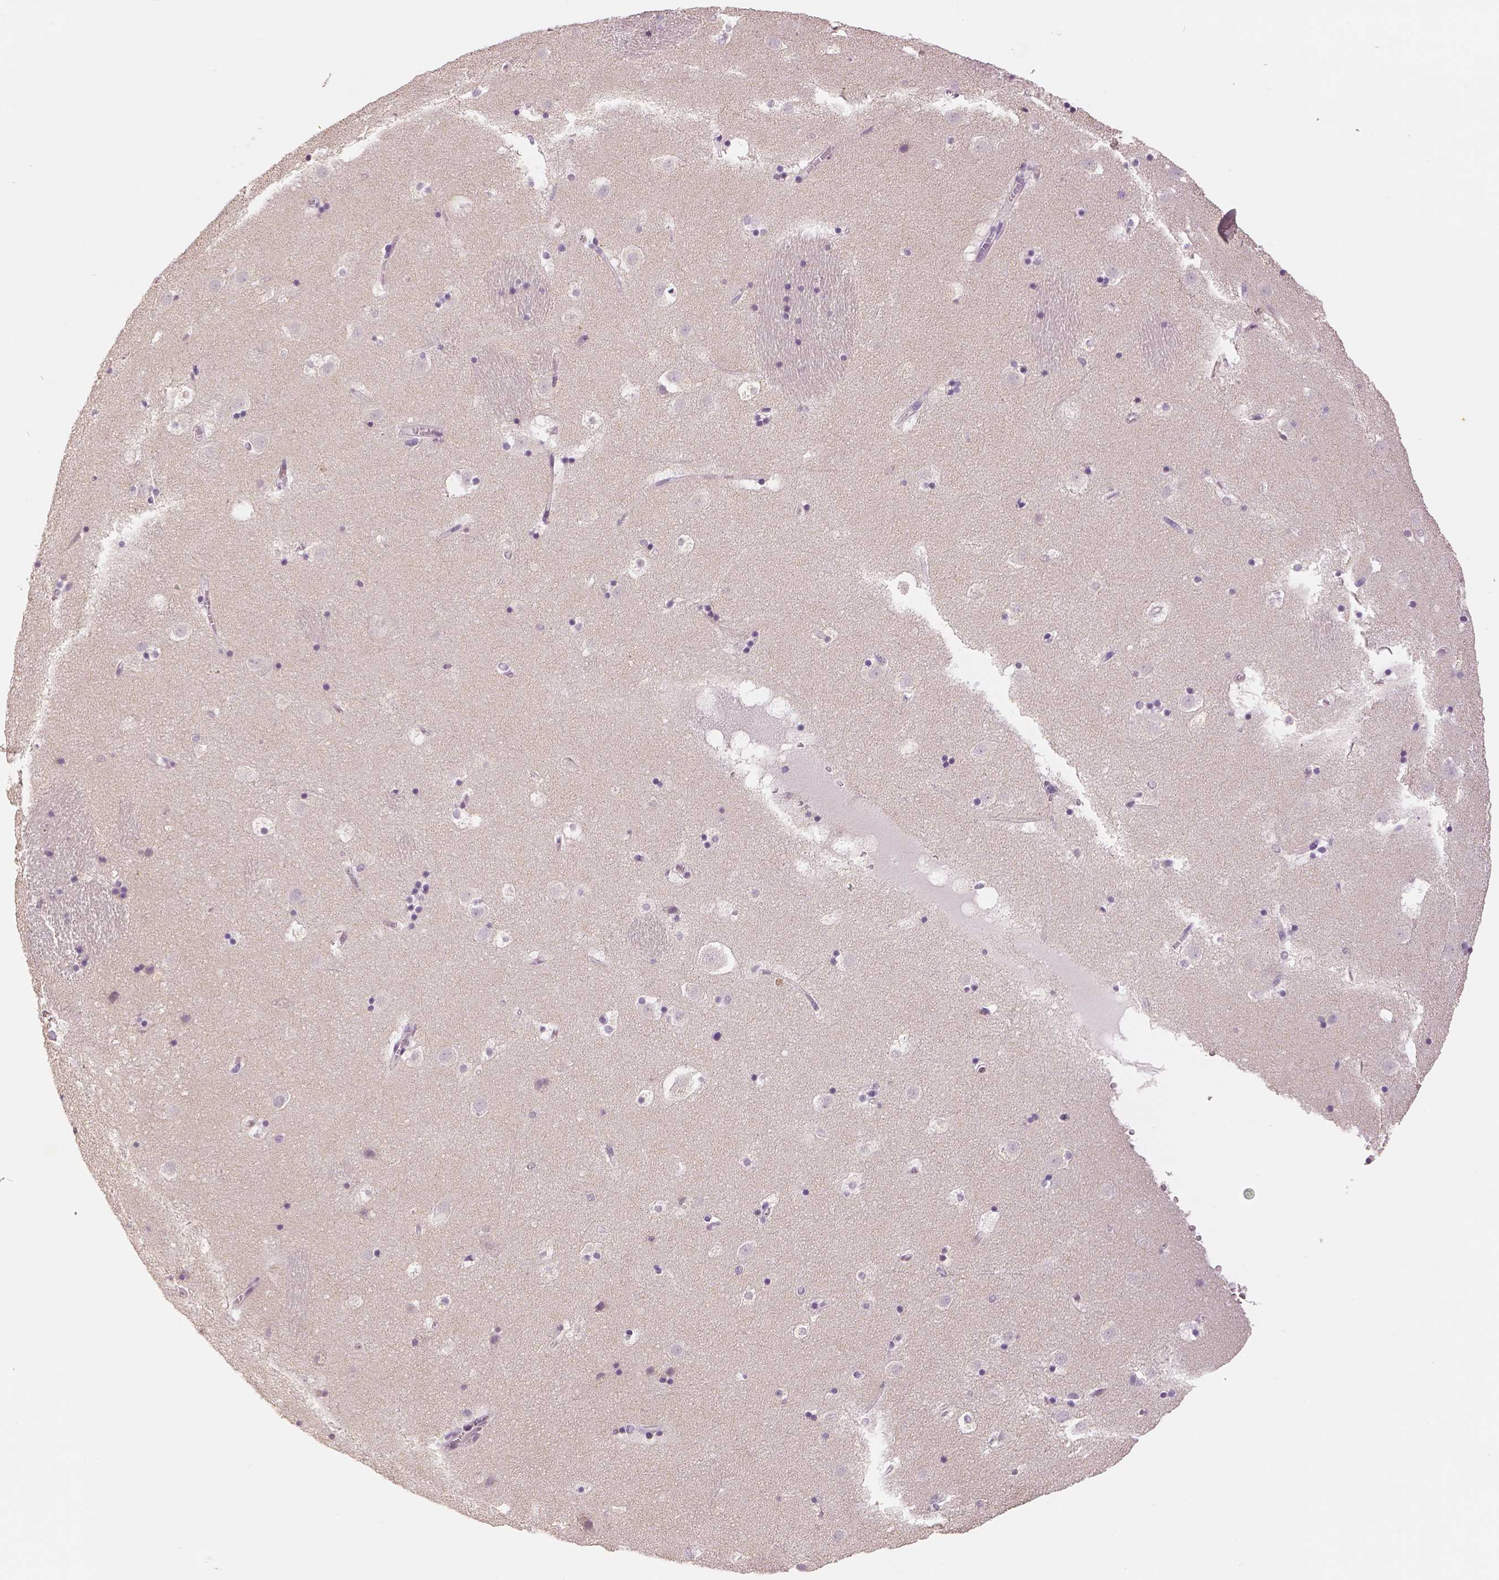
{"staining": {"intensity": "negative", "quantity": "none", "location": "none"}, "tissue": "caudate", "cell_type": "Glial cells", "image_type": "normal", "snomed": [{"axis": "morphology", "description": "Normal tissue, NOS"}, {"axis": "topography", "description": "Lateral ventricle wall"}], "caption": "The photomicrograph reveals no significant positivity in glial cells of caudate.", "gene": "MKI67", "patient": {"sex": "male", "age": 37}}